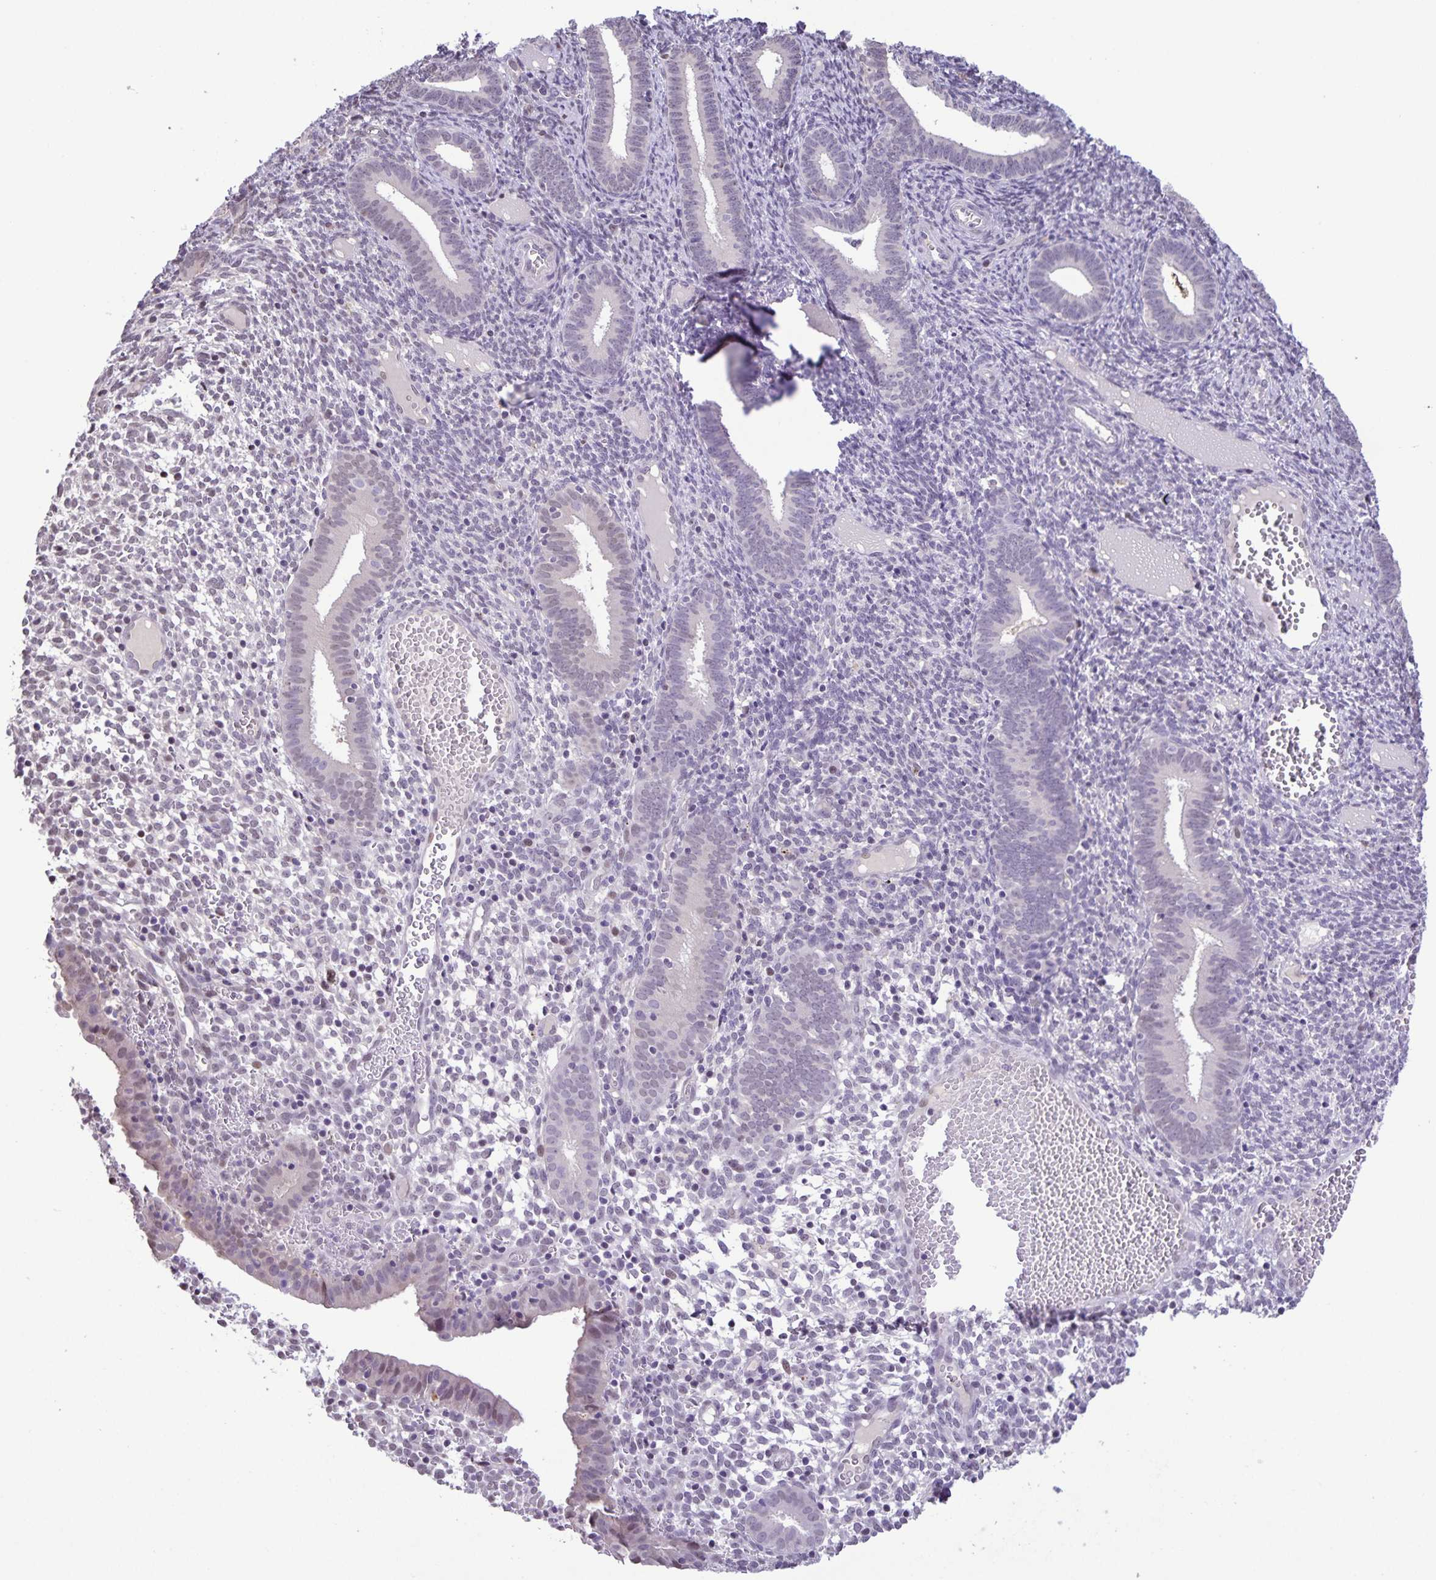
{"staining": {"intensity": "negative", "quantity": "none", "location": "none"}, "tissue": "endometrium", "cell_type": "Cells in endometrial stroma", "image_type": "normal", "snomed": [{"axis": "morphology", "description": "Normal tissue, NOS"}, {"axis": "topography", "description": "Endometrium"}], "caption": "This is a histopathology image of IHC staining of normal endometrium, which shows no positivity in cells in endometrial stroma. (DAB immunohistochemistry (IHC), high magnification).", "gene": "ONECUT2", "patient": {"sex": "female", "age": 41}}